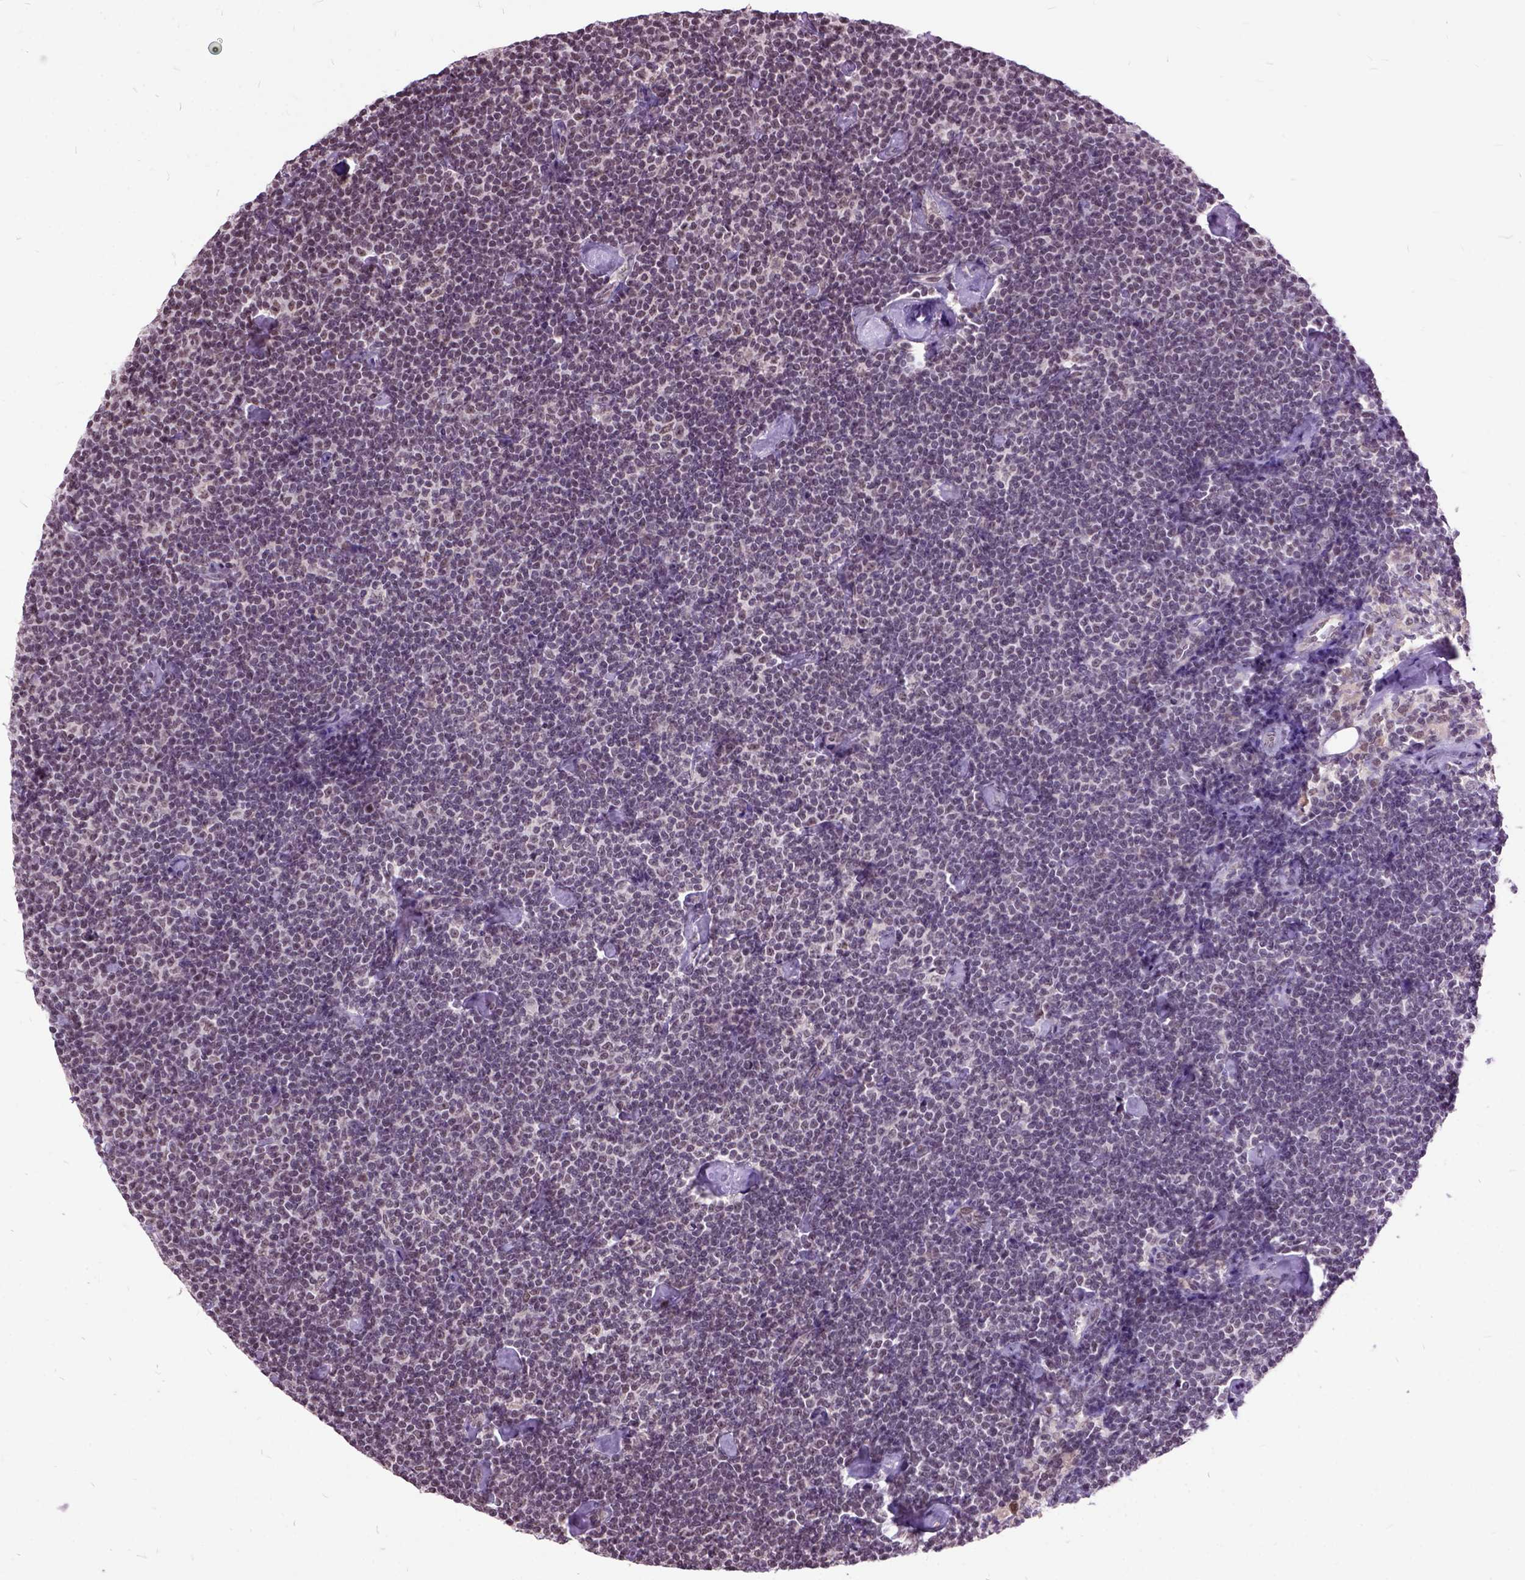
{"staining": {"intensity": "weak", "quantity": "25%-75%", "location": "nuclear"}, "tissue": "lymphoma", "cell_type": "Tumor cells", "image_type": "cancer", "snomed": [{"axis": "morphology", "description": "Malignant lymphoma, non-Hodgkin's type, Low grade"}, {"axis": "topography", "description": "Lymph node"}], "caption": "IHC photomicrograph of lymphoma stained for a protein (brown), which exhibits low levels of weak nuclear positivity in approximately 25%-75% of tumor cells.", "gene": "ORC5", "patient": {"sex": "male", "age": 81}}